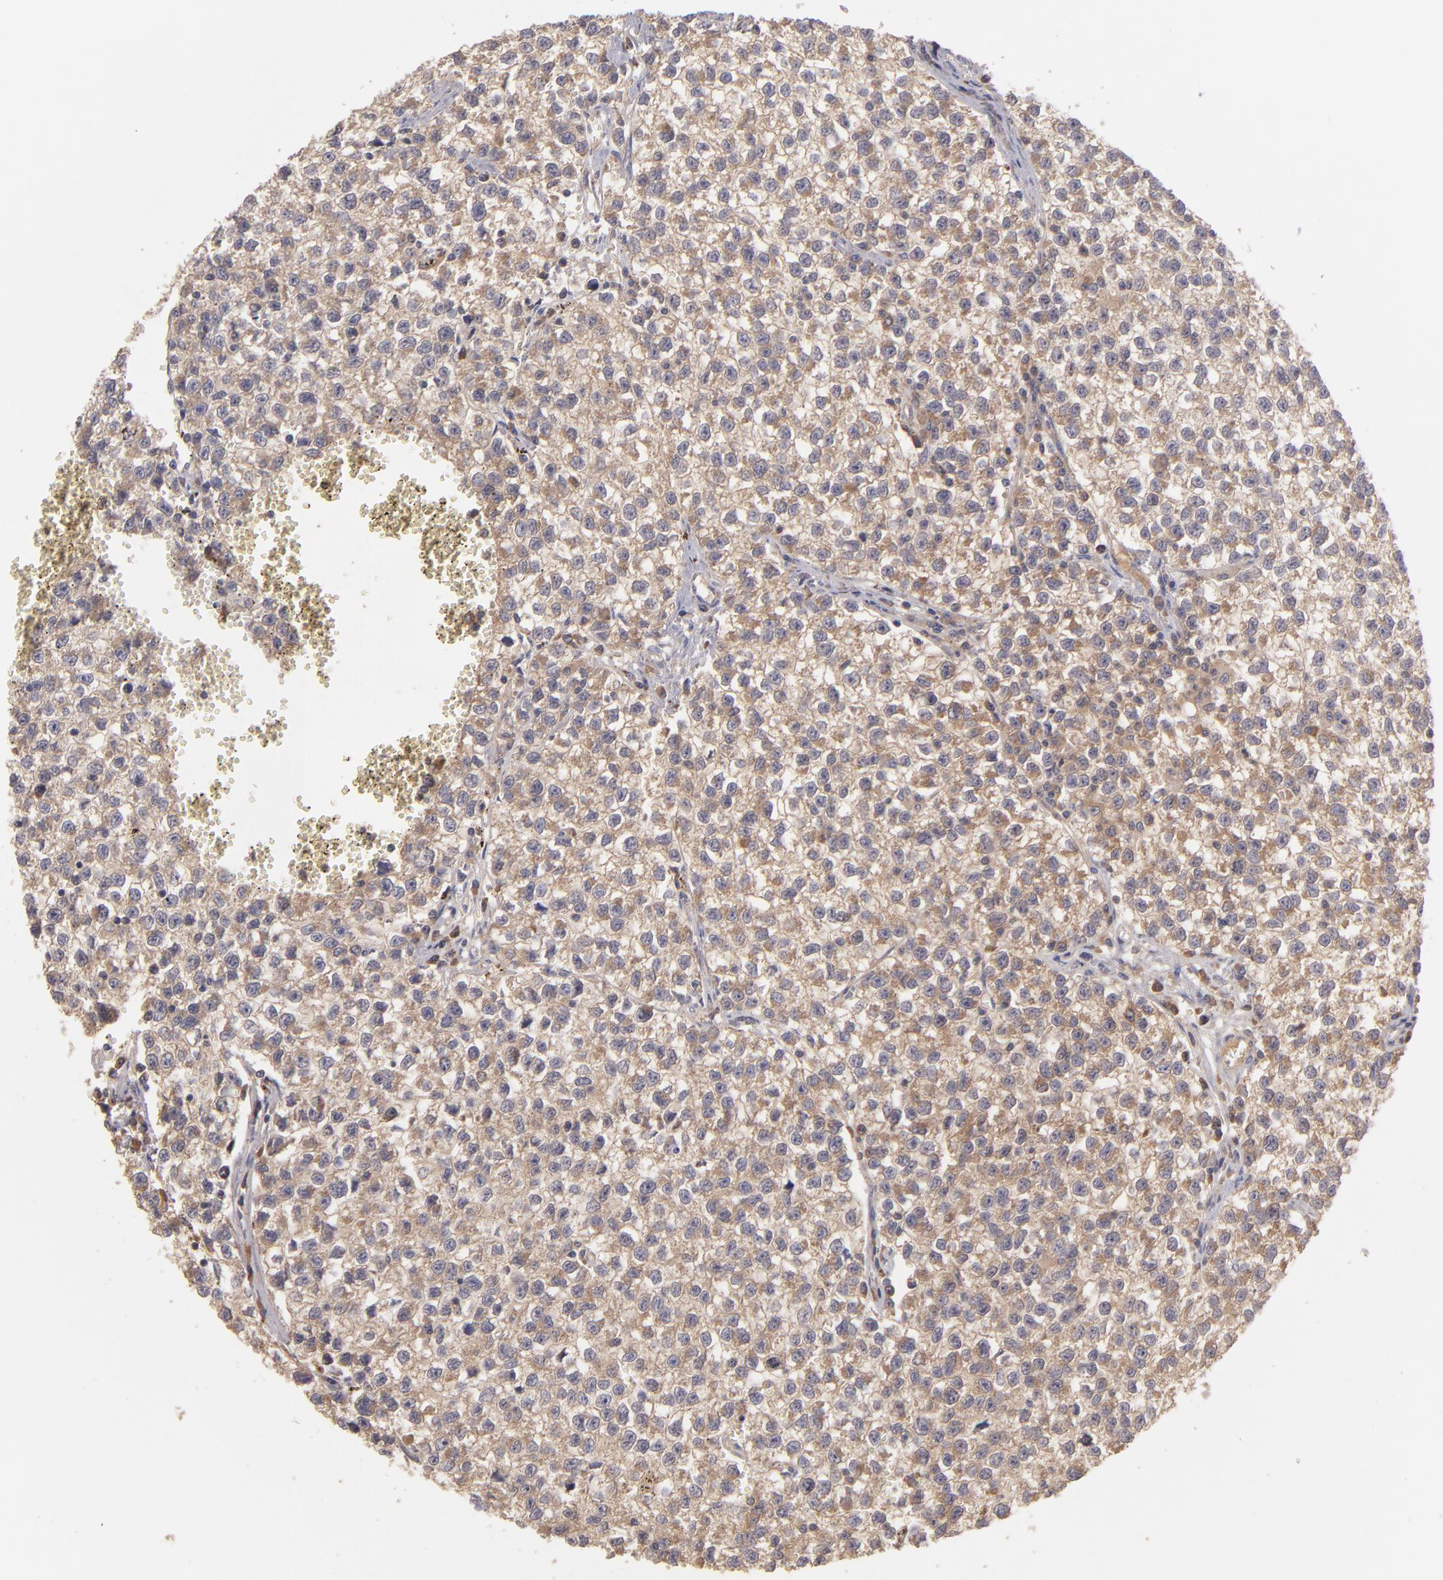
{"staining": {"intensity": "moderate", "quantity": "25%-75%", "location": "cytoplasmic/membranous"}, "tissue": "testis cancer", "cell_type": "Tumor cells", "image_type": "cancer", "snomed": [{"axis": "morphology", "description": "Seminoma, NOS"}, {"axis": "topography", "description": "Testis"}], "caption": "This is a histology image of immunohistochemistry (IHC) staining of testis seminoma, which shows moderate expression in the cytoplasmic/membranous of tumor cells.", "gene": "UPF3B", "patient": {"sex": "male", "age": 35}}